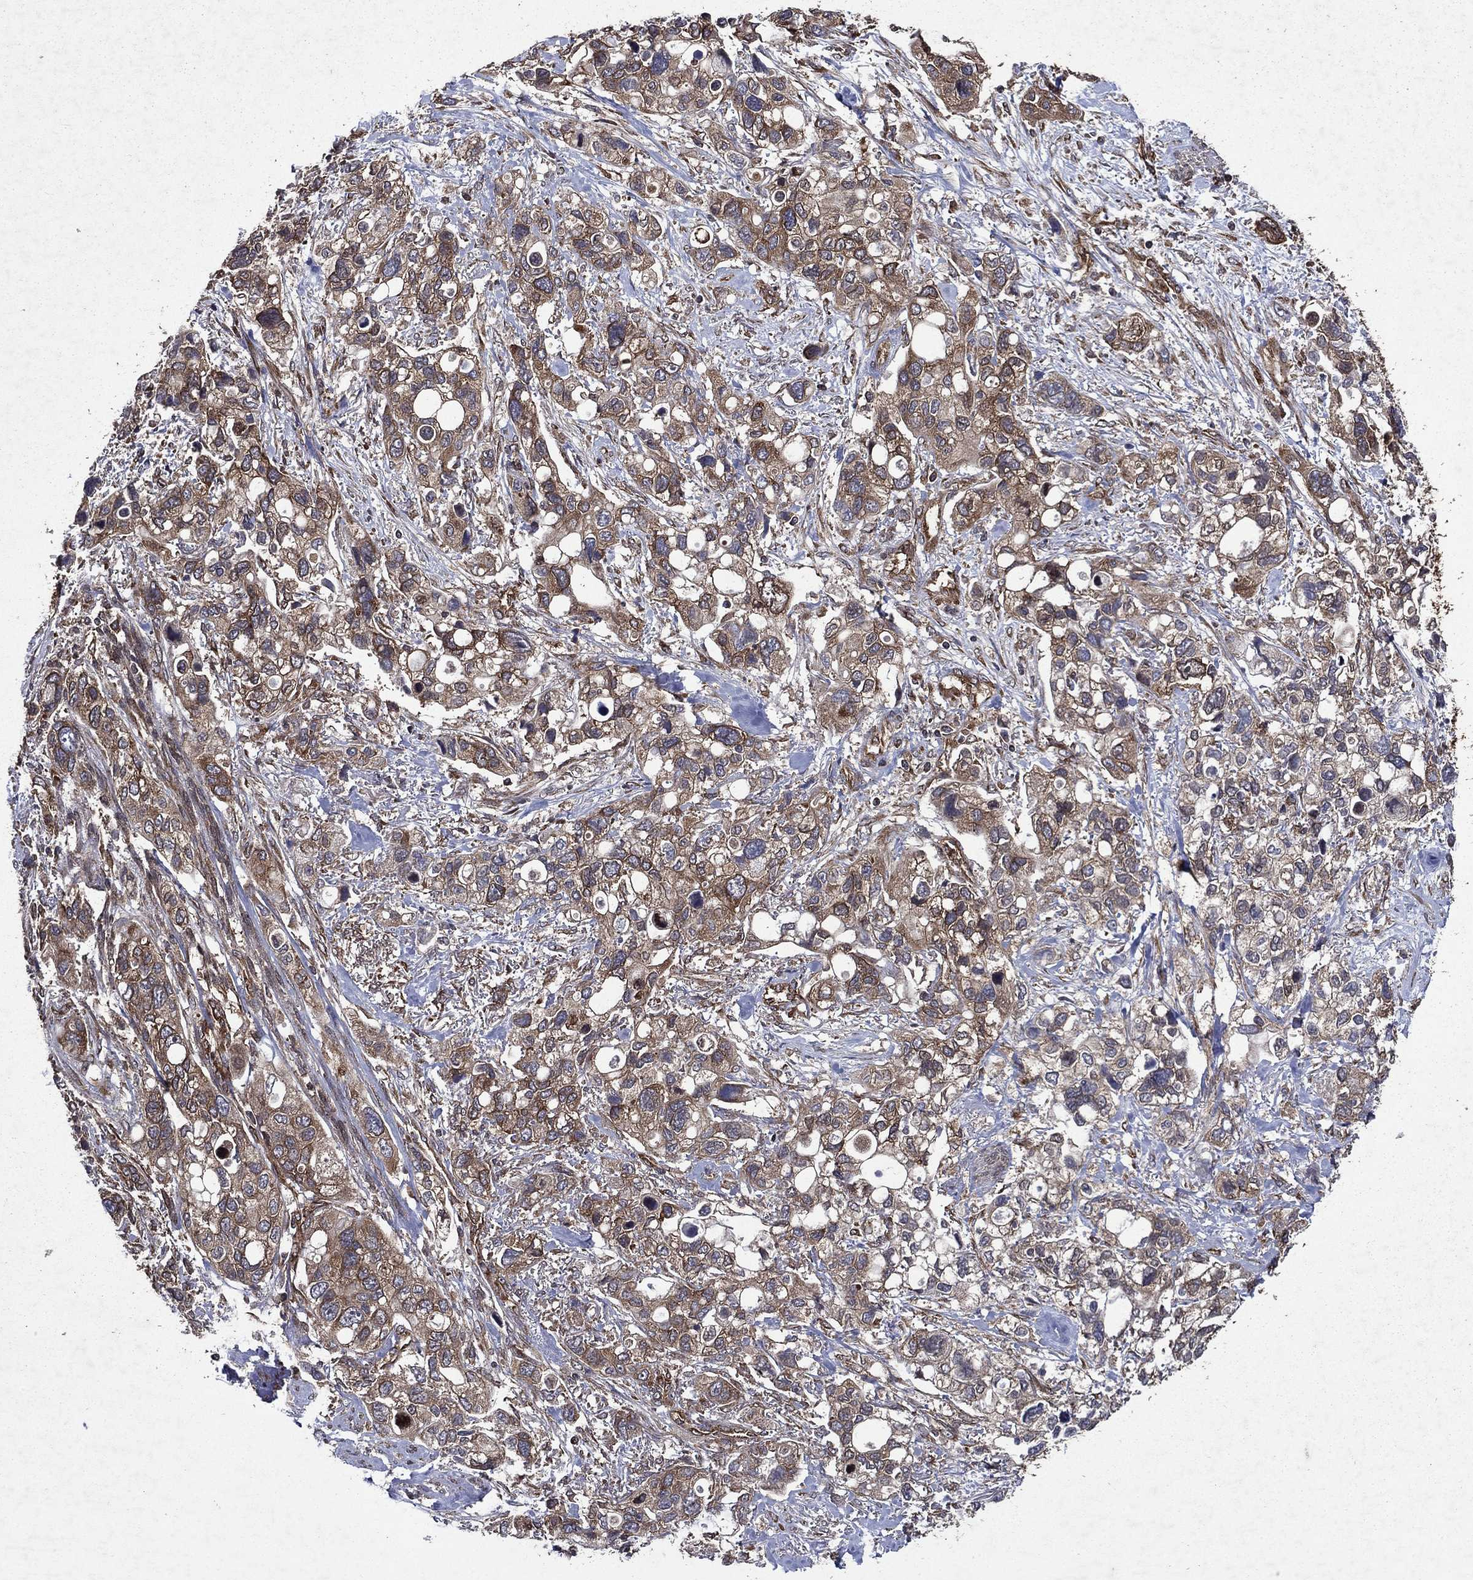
{"staining": {"intensity": "moderate", "quantity": ">75%", "location": "cytoplasmic/membranous"}, "tissue": "stomach cancer", "cell_type": "Tumor cells", "image_type": "cancer", "snomed": [{"axis": "morphology", "description": "Adenocarcinoma, NOS"}, {"axis": "topography", "description": "Stomach, upper"}], "caption": "This is an image of immunohistochemistry (IHC) staining of stomach cancer, which shows moderate expression in the cytoplasmic/membranous of tumor cells.", "gene": "EIF2B4", "patient": {"sex": "female", "age": 81}}